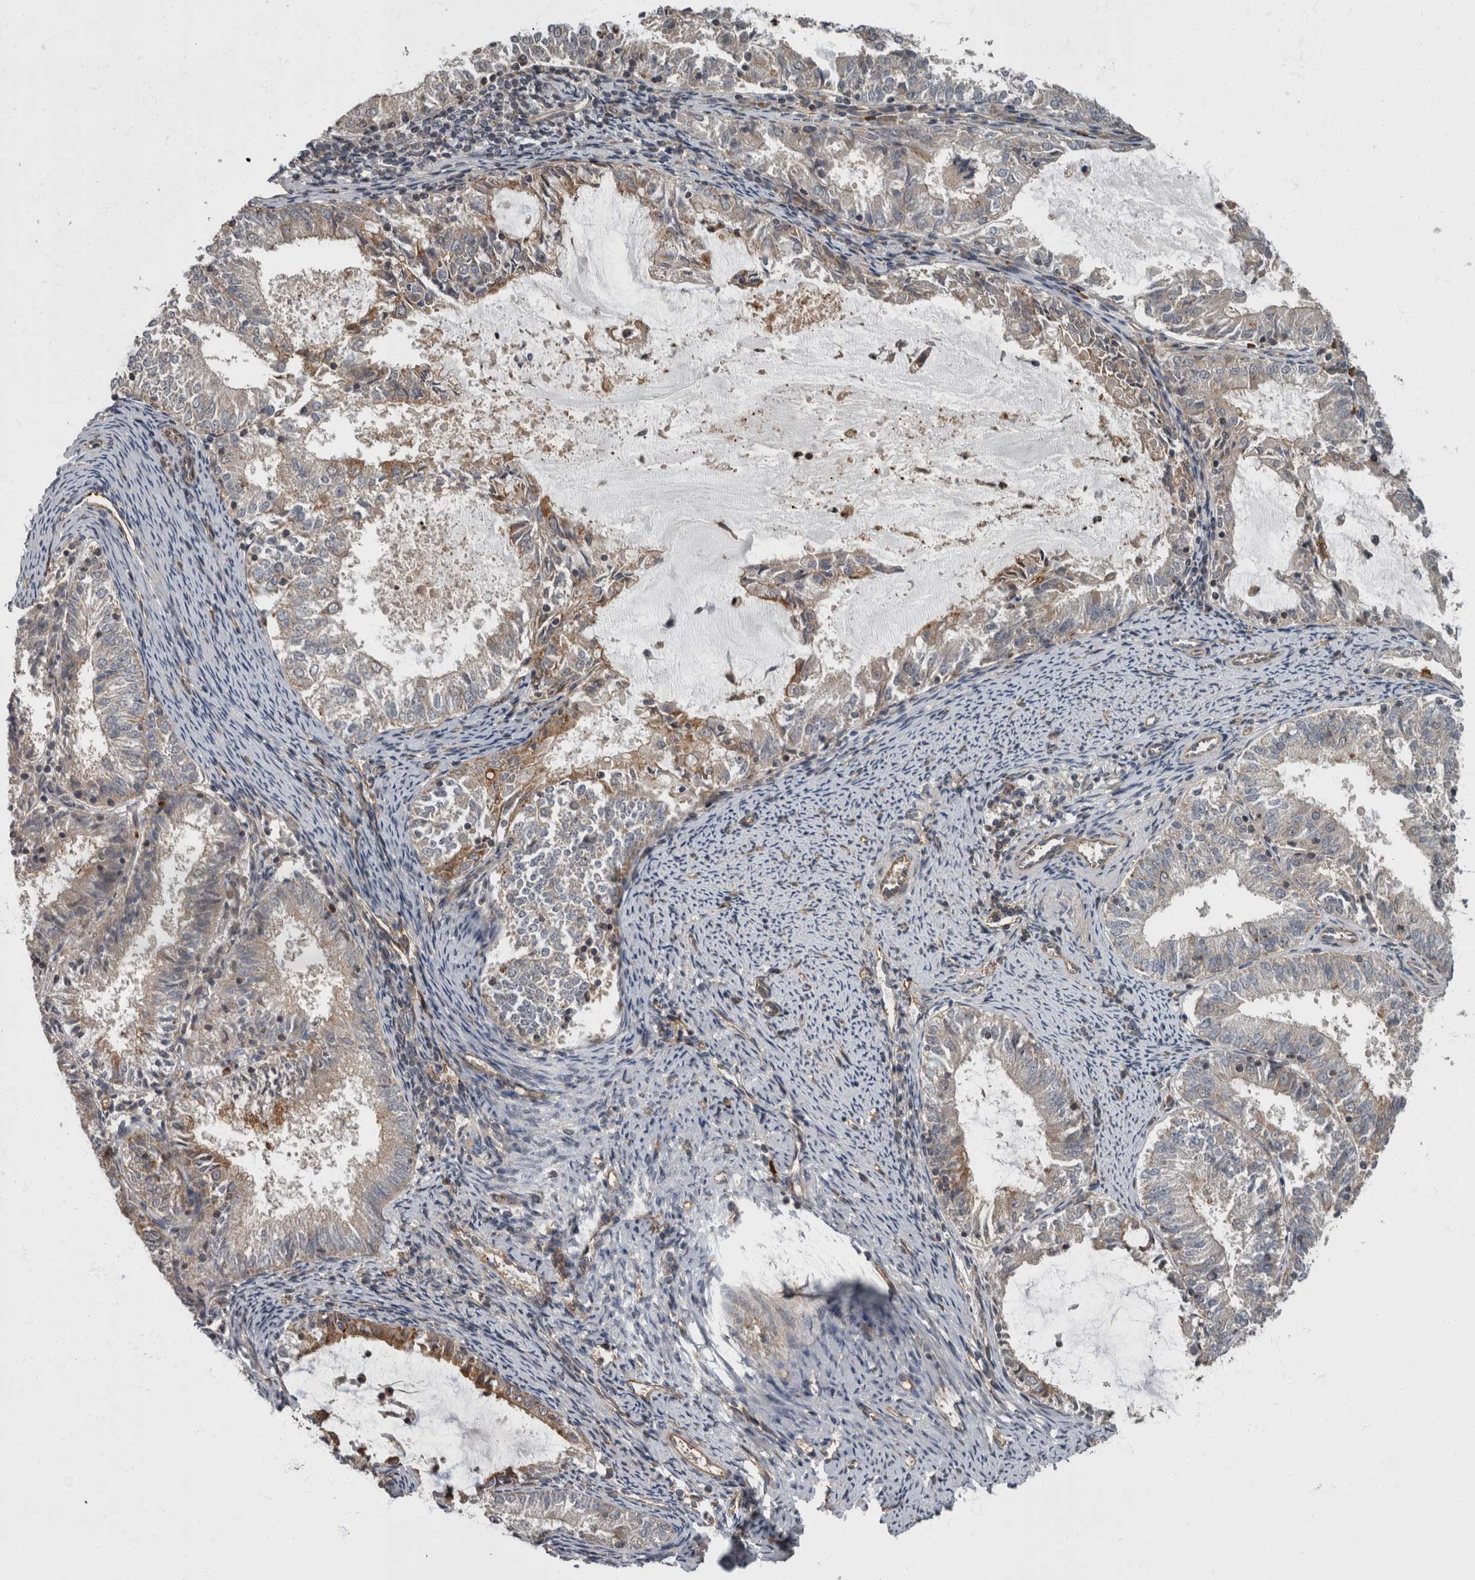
{"staining": {"intensity": "weak", "quantity": "<25%", "location": "cytoplasmic/membranous"}, "tissue": "endometrial cancer", "cell_type": "Tumor cells", "image_type": "cancer", "snomed": [{"axis": "morphology", "description": "Adenocarcinoma, NOS"}, {"axis": "topography", "description": "Endometrium"}], "caption": "Micrograph shows no protein staining in tumor cells of endometrial cancer tissue.", "gene": "VEGFD", "patient": {"sex": "female", "age": 57}}